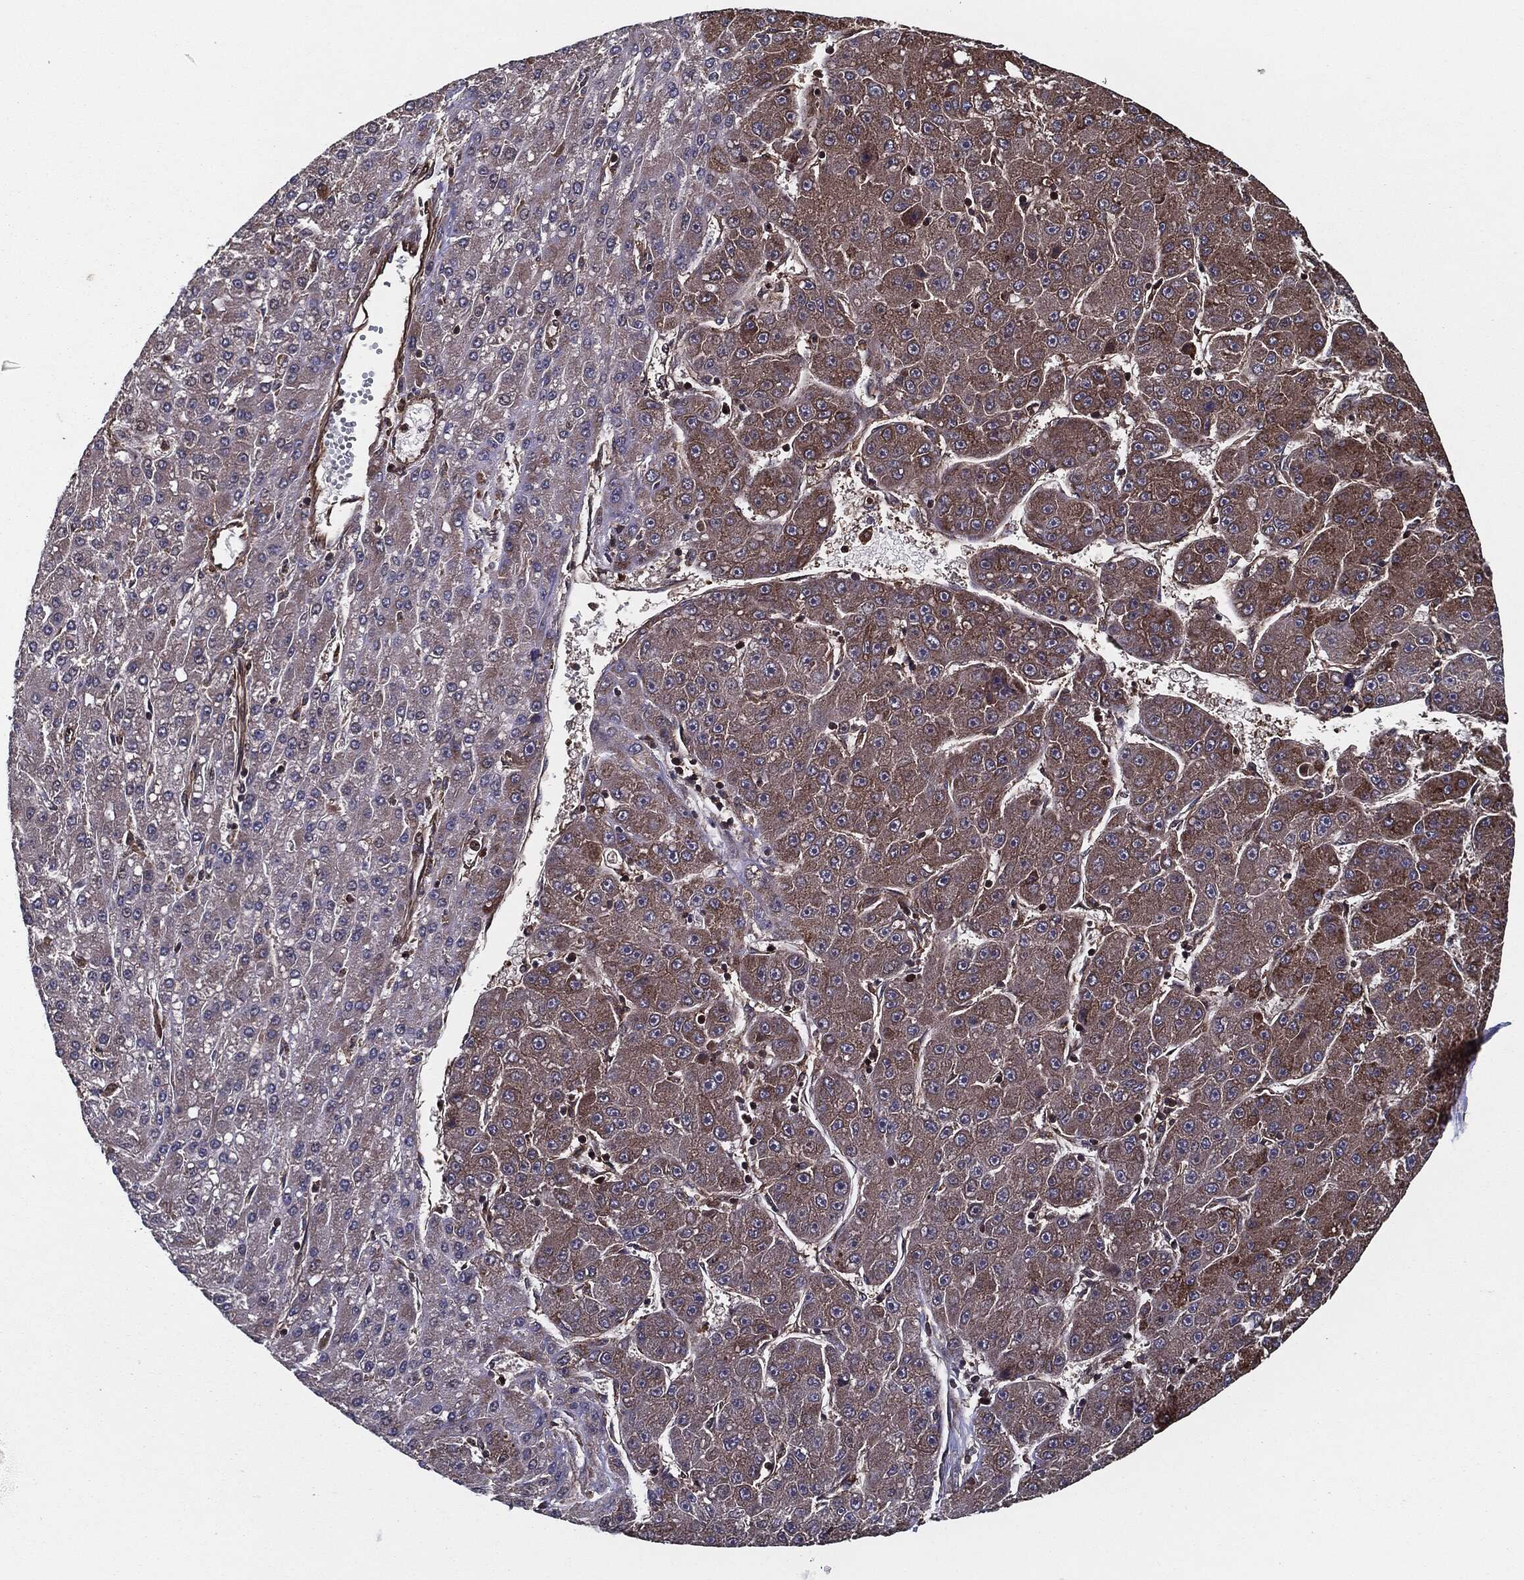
{"staining": {"intensity": "moderate", "quantity": "<25%", "location": "cytoplasmic/membranous"}, "tissue": "liver cancer", "cell_type": "Tumor cells", "image_type": "cancer", "snomed": [{"axis": "morphology", "description": "Carcinoma, Hepatocellular, NOS"}, {"axis": "topography", "description": "Liver"}], "caption": "A high-resolution image shows immunohistochemistry (IHC) staining of liver hepatocellular carcinoma, which displays moderate cytoplasmic/membranous positivity in about <25% of tumor cells.", "gene": "RAP1GDS1", "patient": {"sex": "male", "age": 67}}